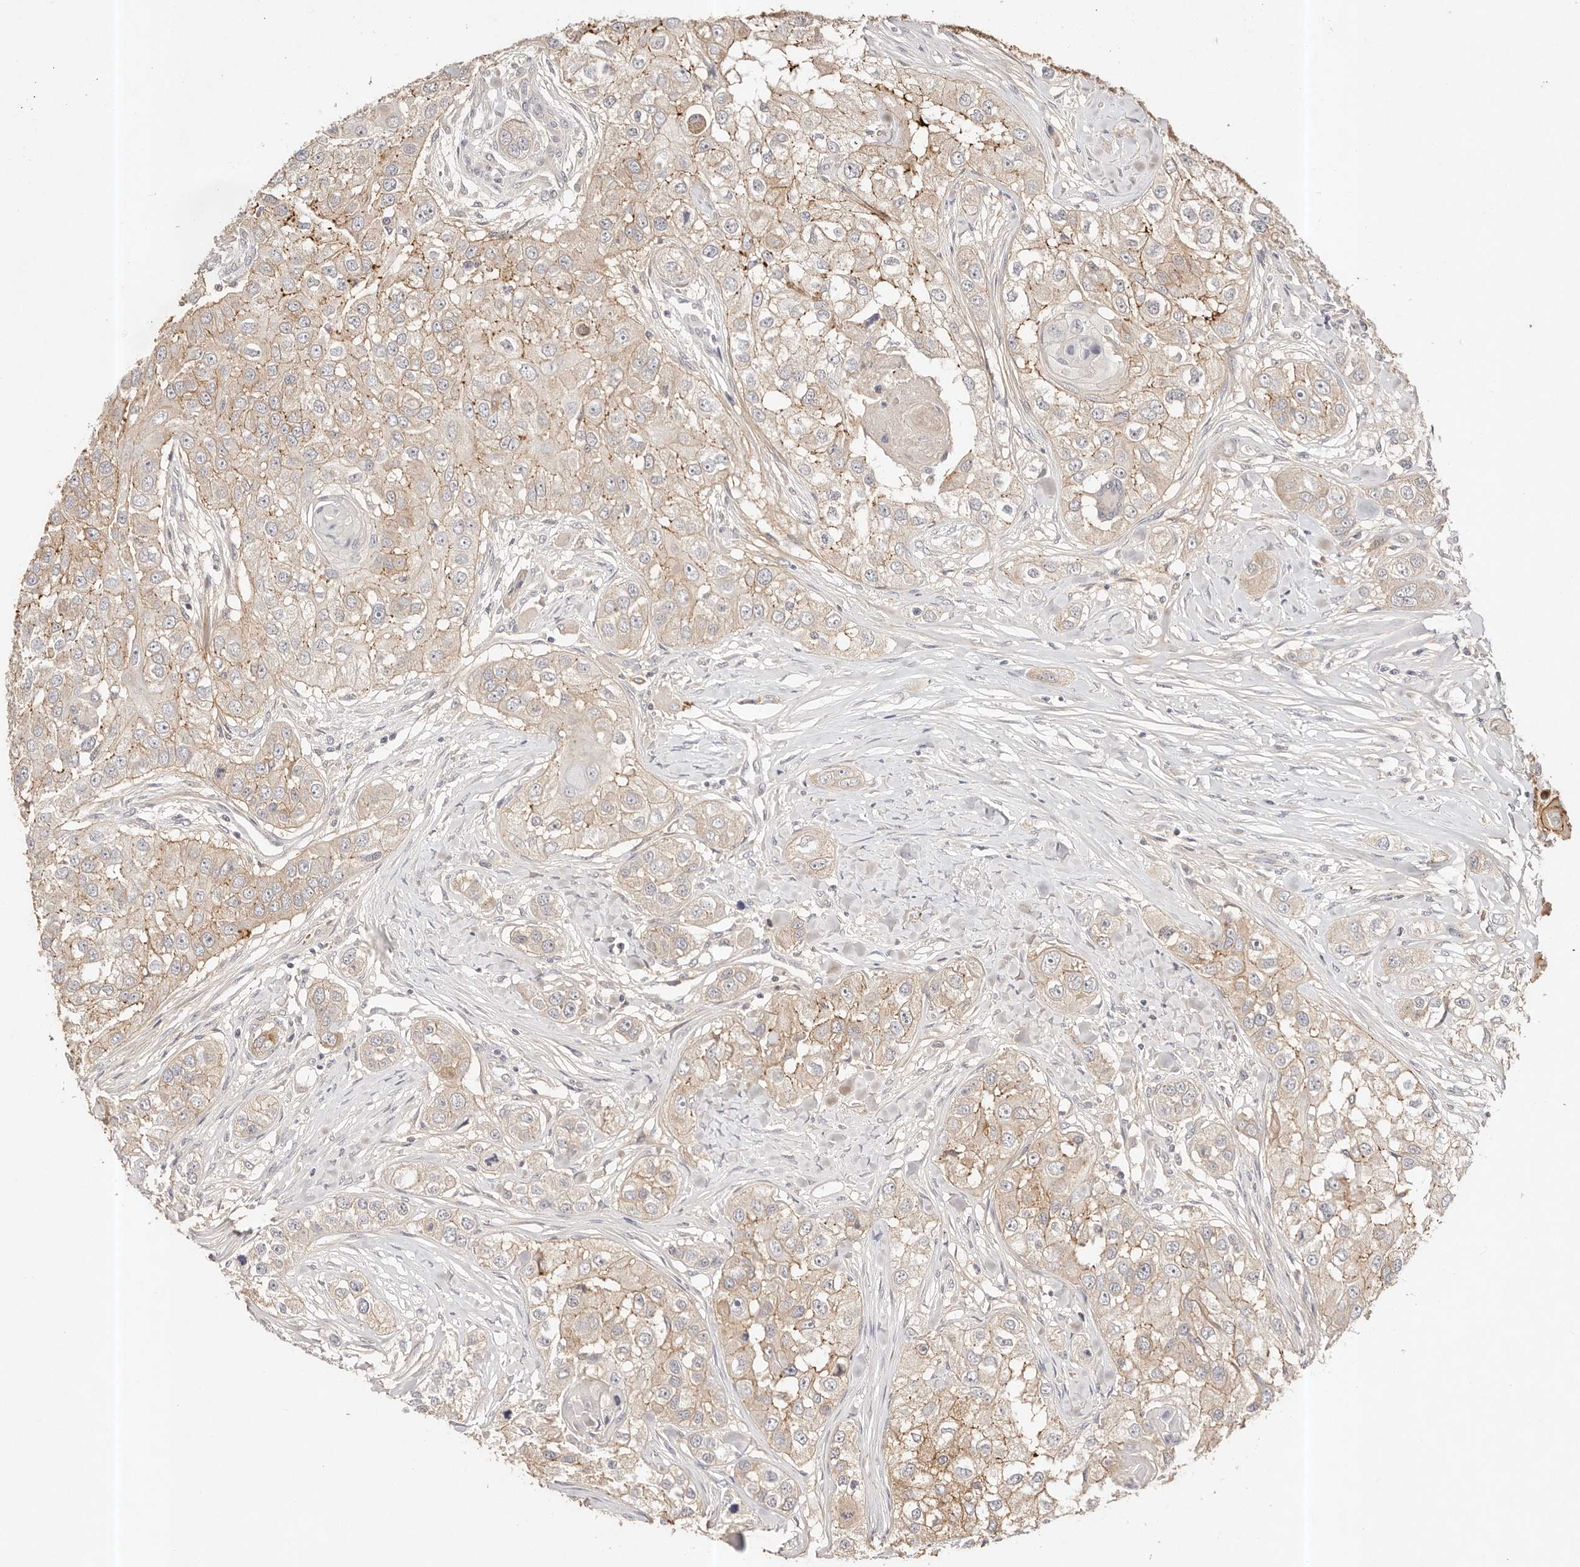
{"staining": {"intensity": "weak", "quantity": ">75%", "location": "cytoplasmic/membranous"}, "tissue": "head and neck cancer", "cell_type": "Tumor cells", "image_type": "cancer", "snomed": [{"axis": "morphology", "description": "Normal tissue, NOS"}, {"axis": "morphology", "description": "Squamous cell carcinoma, NOS"}, {"axis": "topography", "description": "Skeletal muscle"}, {"axis": "topography", "description": "Head-Neck"}], "caption": "Immunohistochemistry (IHC) micrograph of head and neck cancer stained for a protein (brown), which exhibits low levels of weak cytoplasmic/membranous positivity in approximately >75% of tumor cells.", "gene": "CXADR", "patient": {"sex": "male", "age": 51}}